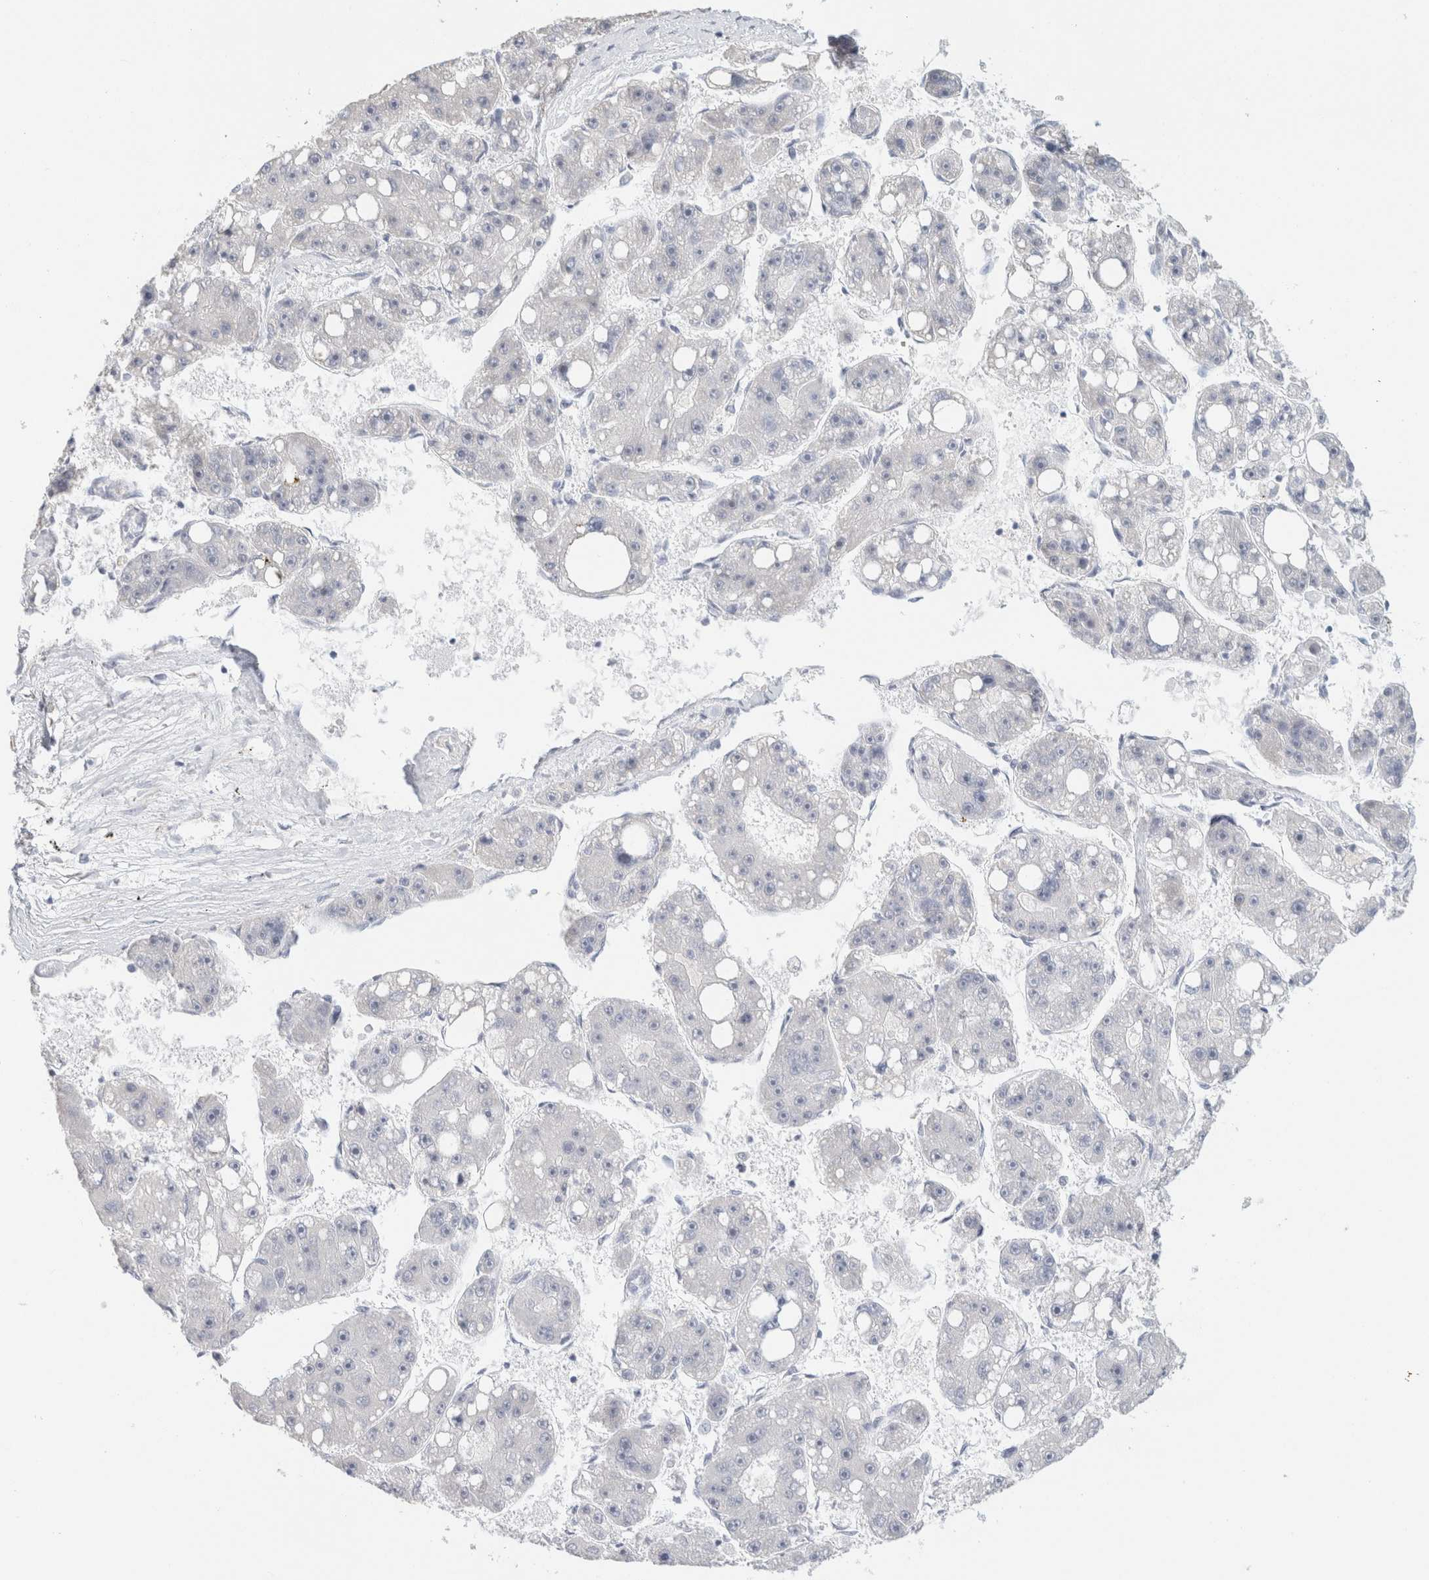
{"staining": {"intensity": "negative", "quantity": "none", "location": "none"}, "tissue": "liver cancer", "cell_type": "Tumor cells", "image_type": "cancer", "snomed": [{"axis": "morphology", "description": "Carcinoma, Hepatocellular, NOS"}, {"axis": "topography", "description": "Liver"}], "caption": "IHC histopathology image of neoplastic tissue: human liver cancer (hepatocellular carcinoma) stained with DAB exhibits no significant protein positivity in tumor cells.", "gene": "NEFM", "patient": {"sex": "female", "age": 61}}